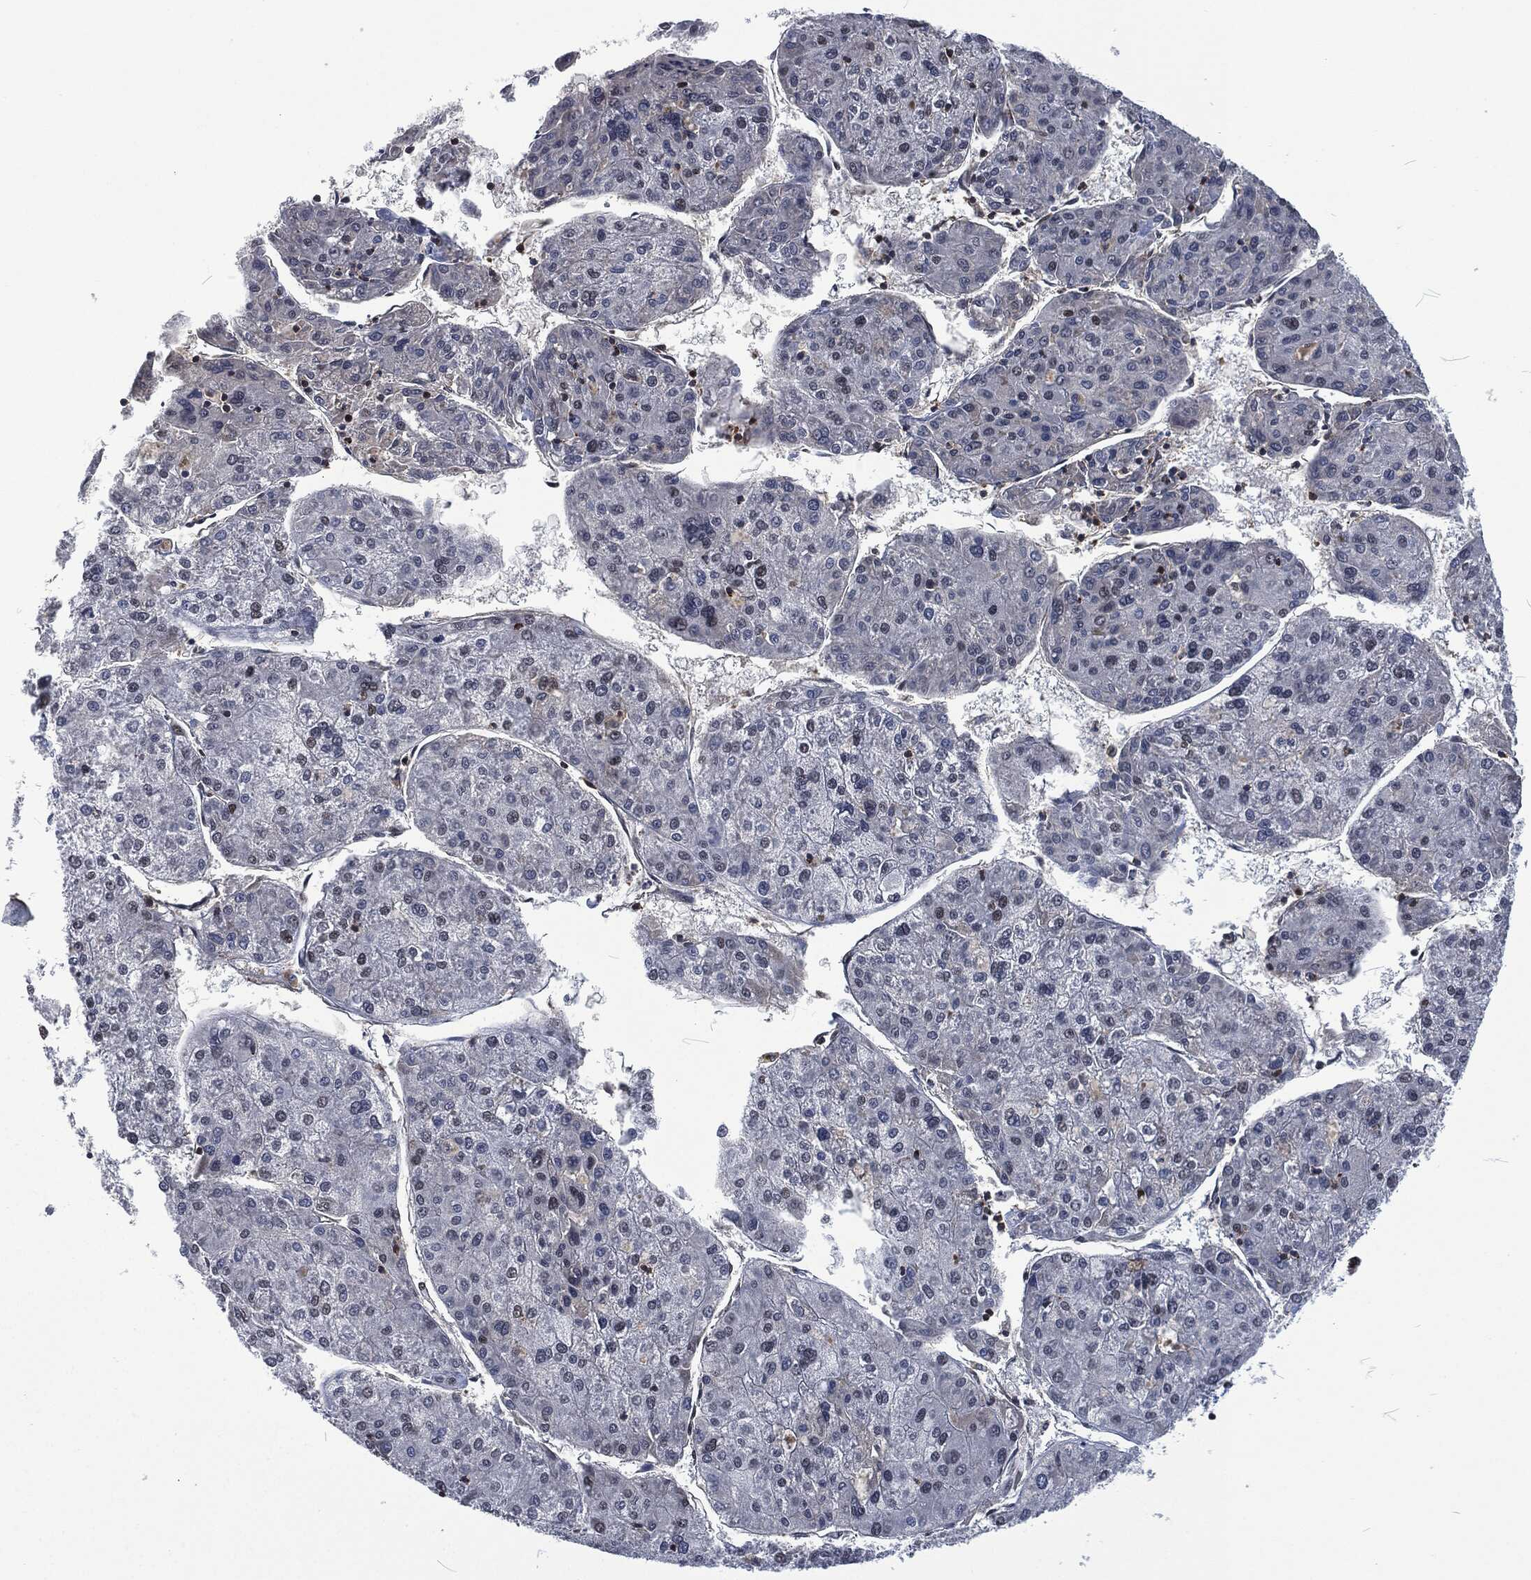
{"staining": {"intensity": "negative", "quantity": "none", "location": "none"}, "tissue": "liver cancer", "cell_type": "Tumor cells", "image_type": "cancer", "snomed": [{"axis": "morphology", "description": "Carcinoma, Hepatocellular, NOS"}, {"axis": "topography", "description": "Liver"}], "caption": "IHC image of hepatocellular carcinoma (liver) stained for a protein (brown), which reveals no staining in tumor cells.", "gene": "DCPS", "patient": {"sex": "male", "age": 43}}